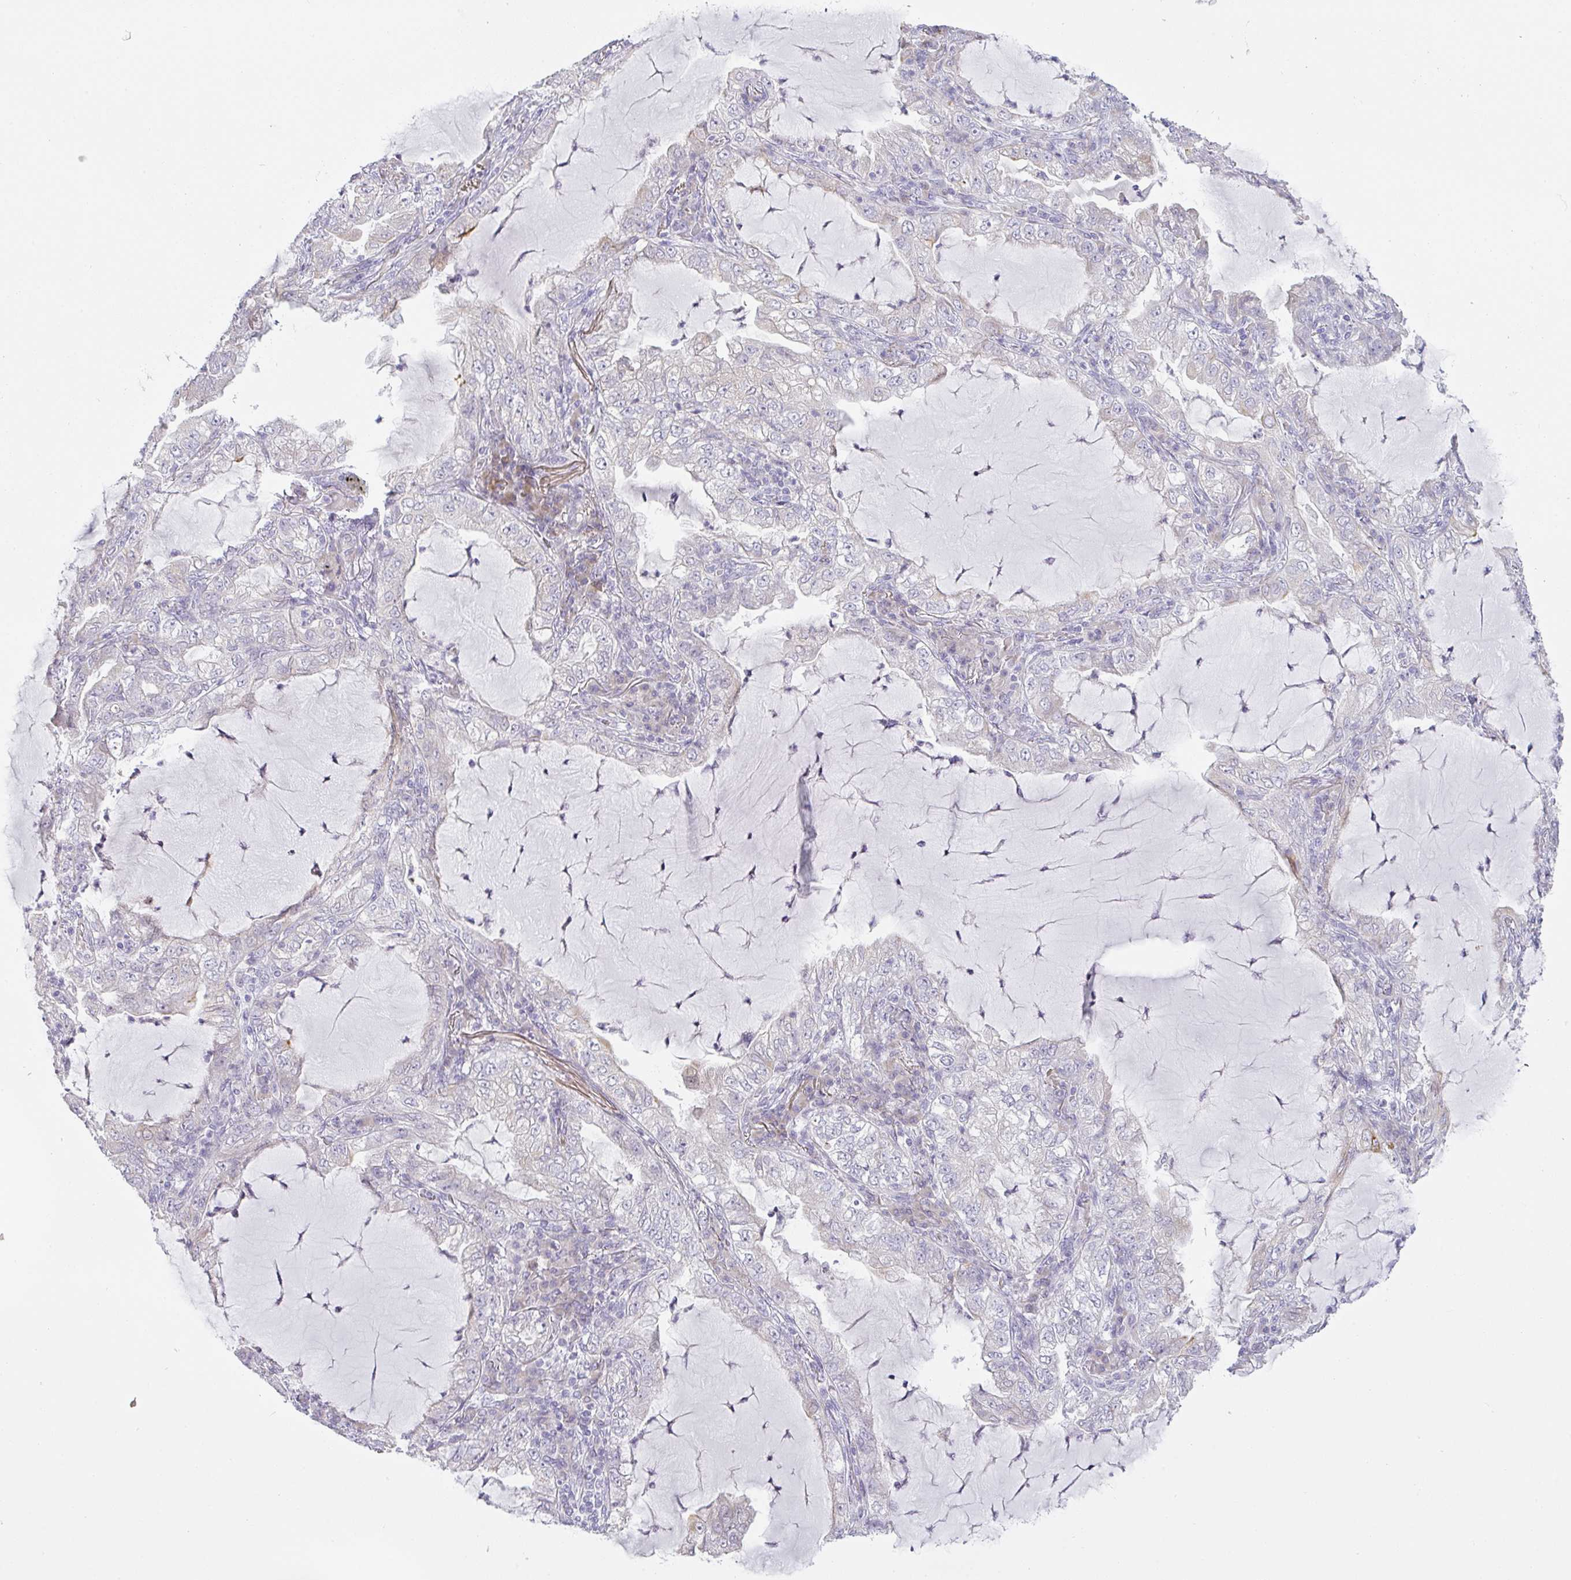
{"staining": {"intensity": "negative", "quantity": "none", "location": "none"}, "tissue": "lung cancer", "cell_type": "Tumor cells", "image_type": "cancer", "snomed": [{"axis": "morphology", "description": "Adenocarcinoma, NOS"}, {"axis": "topography", "description": "Lung"}], "caption": "IHC of lung cancer displays no positivity in tumor cells.", "gene": "SIRPB2", "patient": {"sex": "female", "age": 73}}